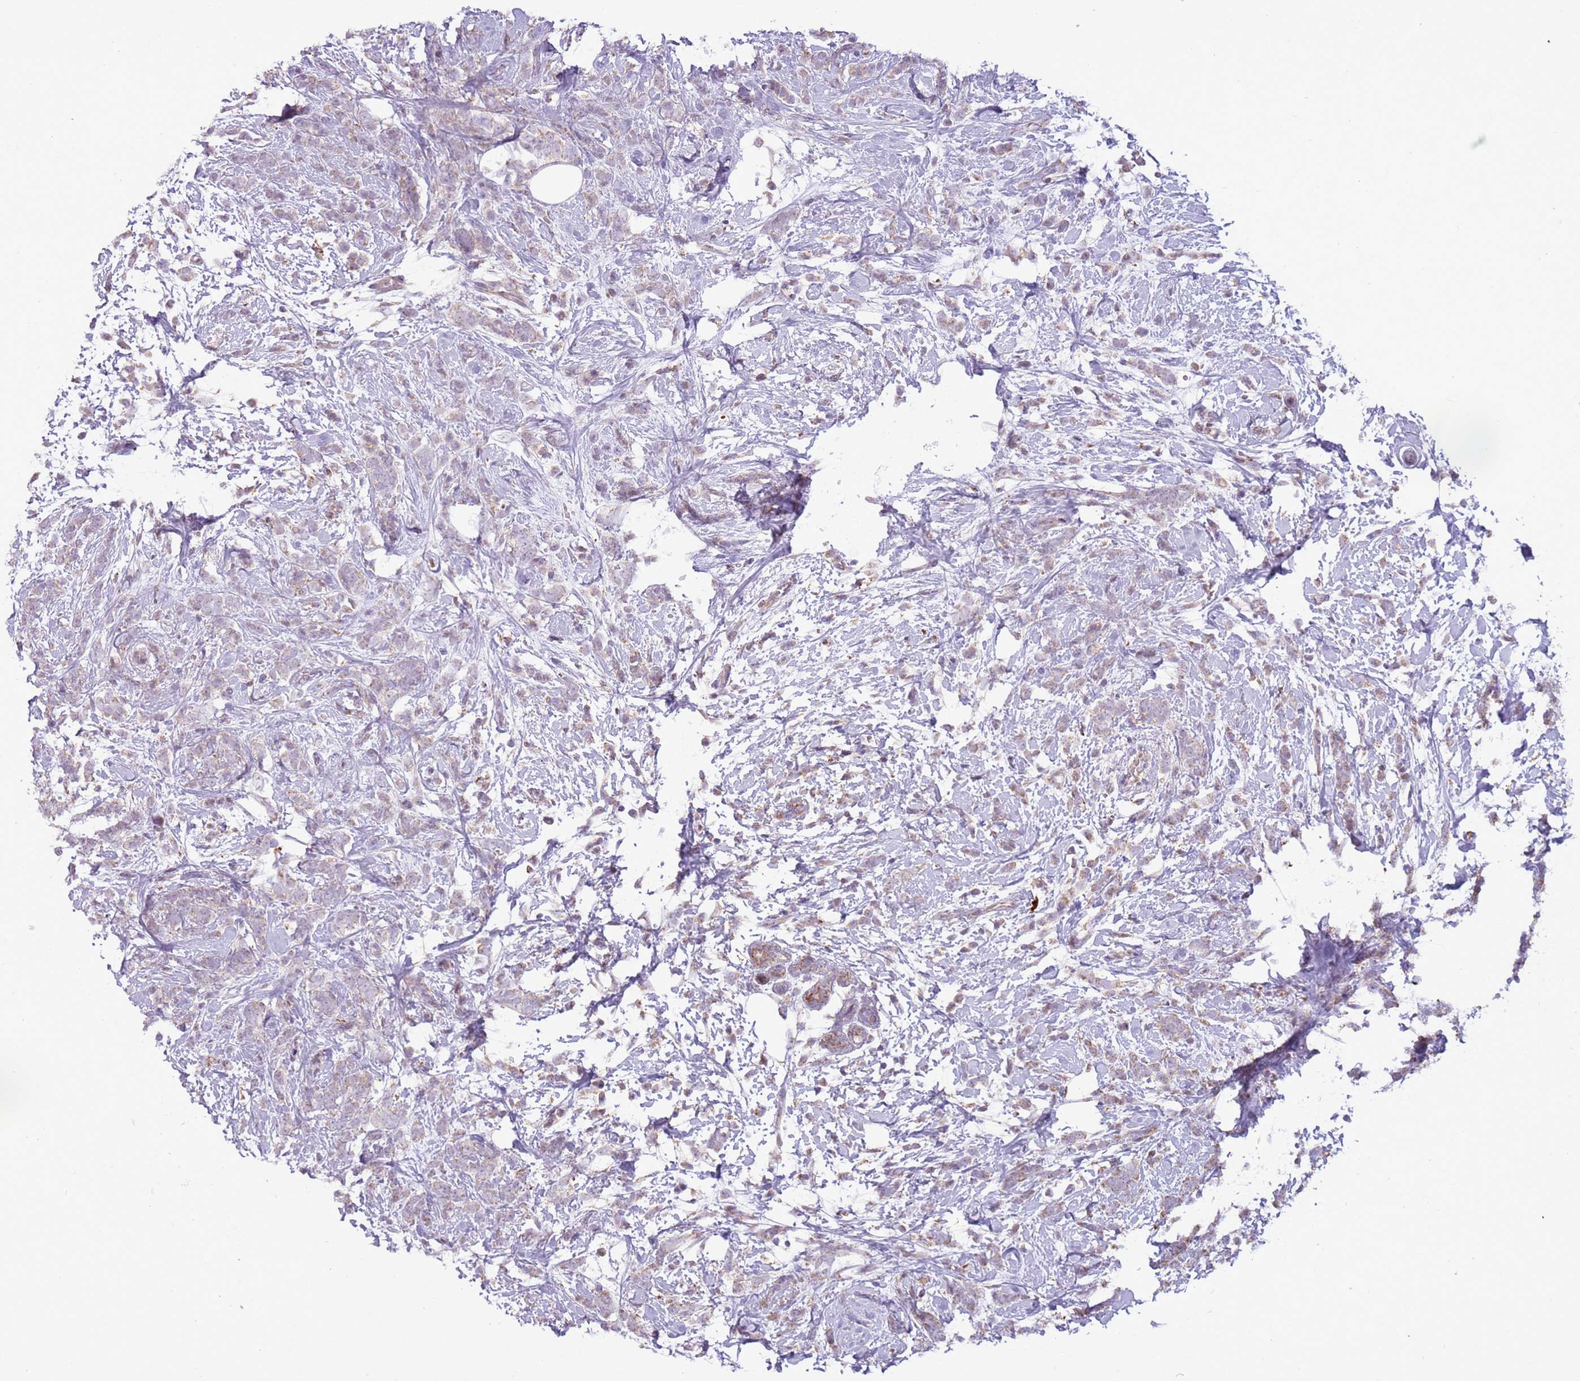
{"staining": {"intensity": "moderate", "quantity": "25%-75%", "location": "cytoplasmic/membranous"}, "tissue": "breast cancer", "cell_type": "Tumor cells", "image_type": "cancer", "snomed": [{"axis": "morphology", "description": "Lobular carcinoma"}, {"axis": "topography", "description": "Breast"}], "caption": "High-power microscopy captured an IHC histopathology image of lobular carcinoma (breast), revealing moderate cytoplasmic/membranous expression in approximately 25%-75% of tumor cells.", "gene": "MLLT11", "patient": {"sex": "female", "age": 58}}